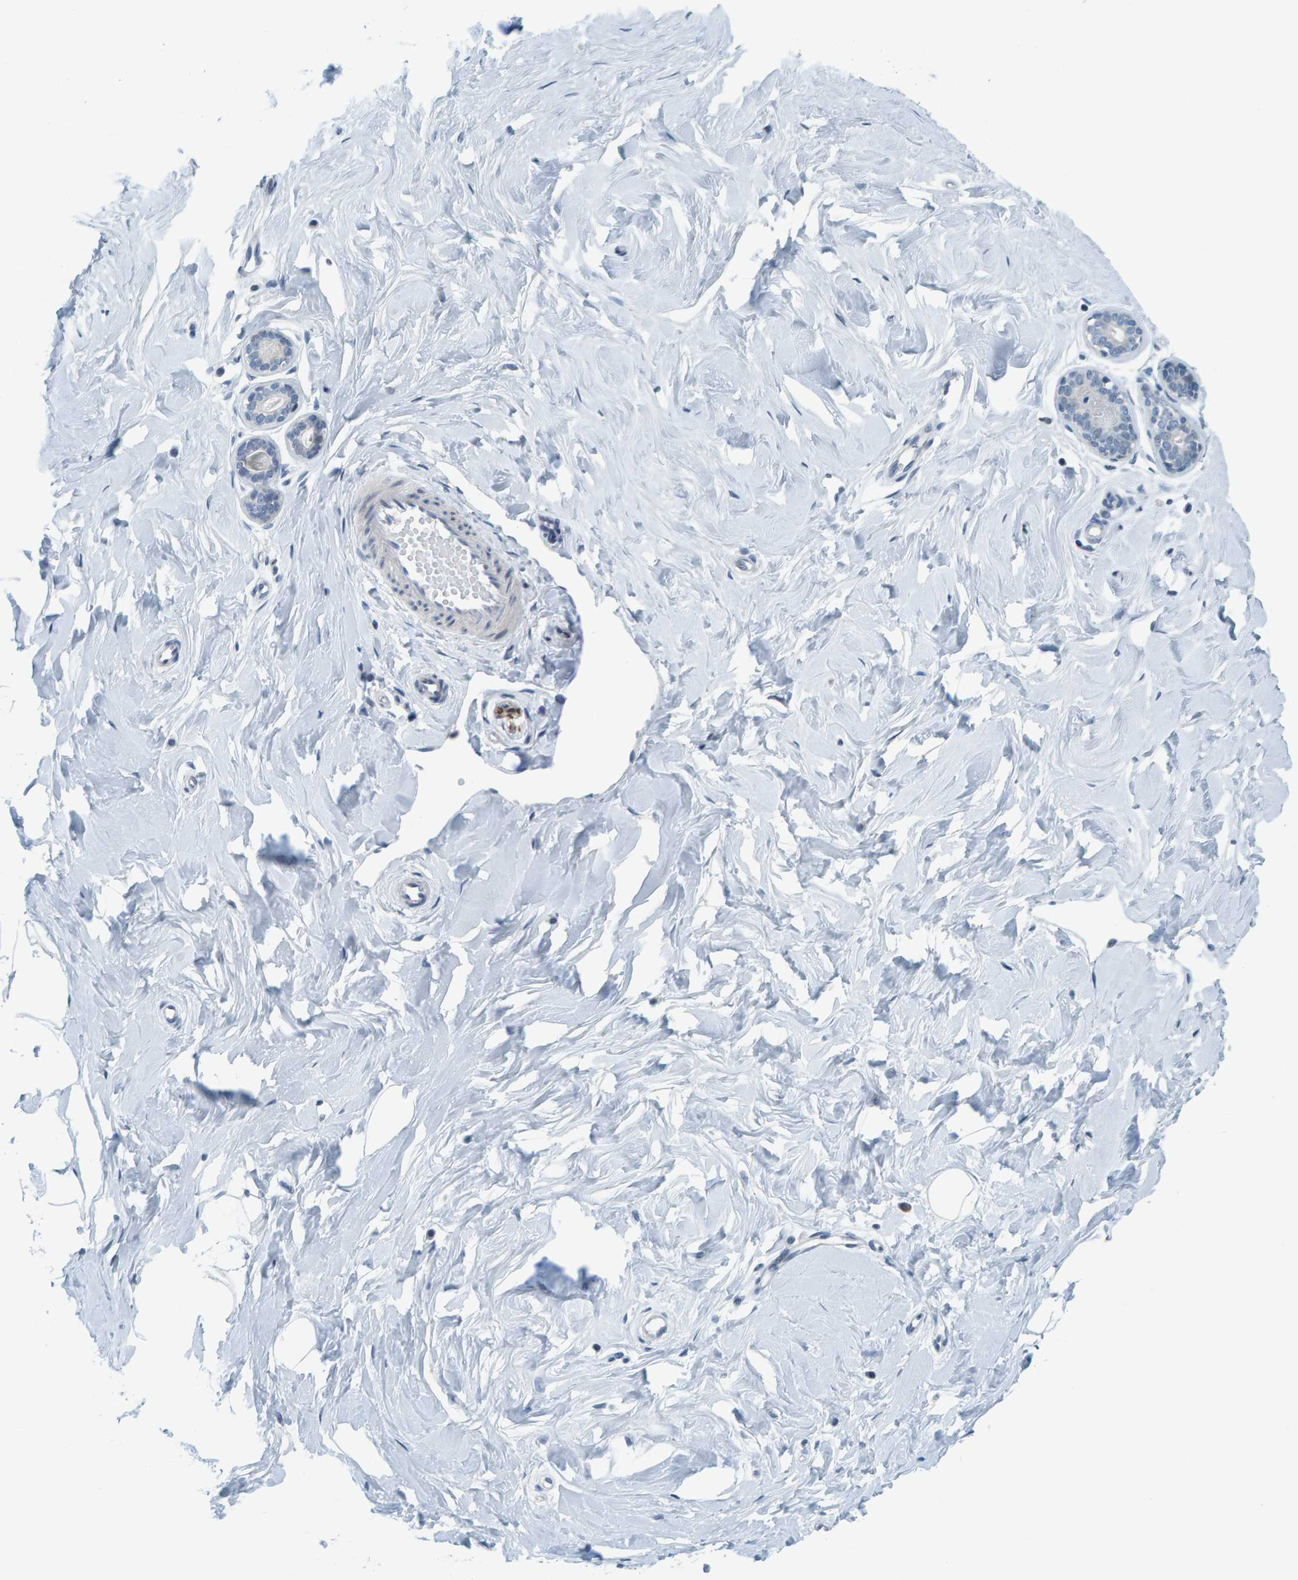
{"staining": {"intensity": "negative", "quantity": "none", "location": "none"}, "tissue": "breast", "cell_type": "Adipocytes", "image_type": "normal", "snomed": [{"axis": "morphology", "description": "Normal tissue, NOS"}, {"axis": "topography", "description": "Breast"}], "caption": "Adipocytes show no significant staining in benign breast.", "gene": "CNP", "patient": {"sex": "female", "age": 23}}